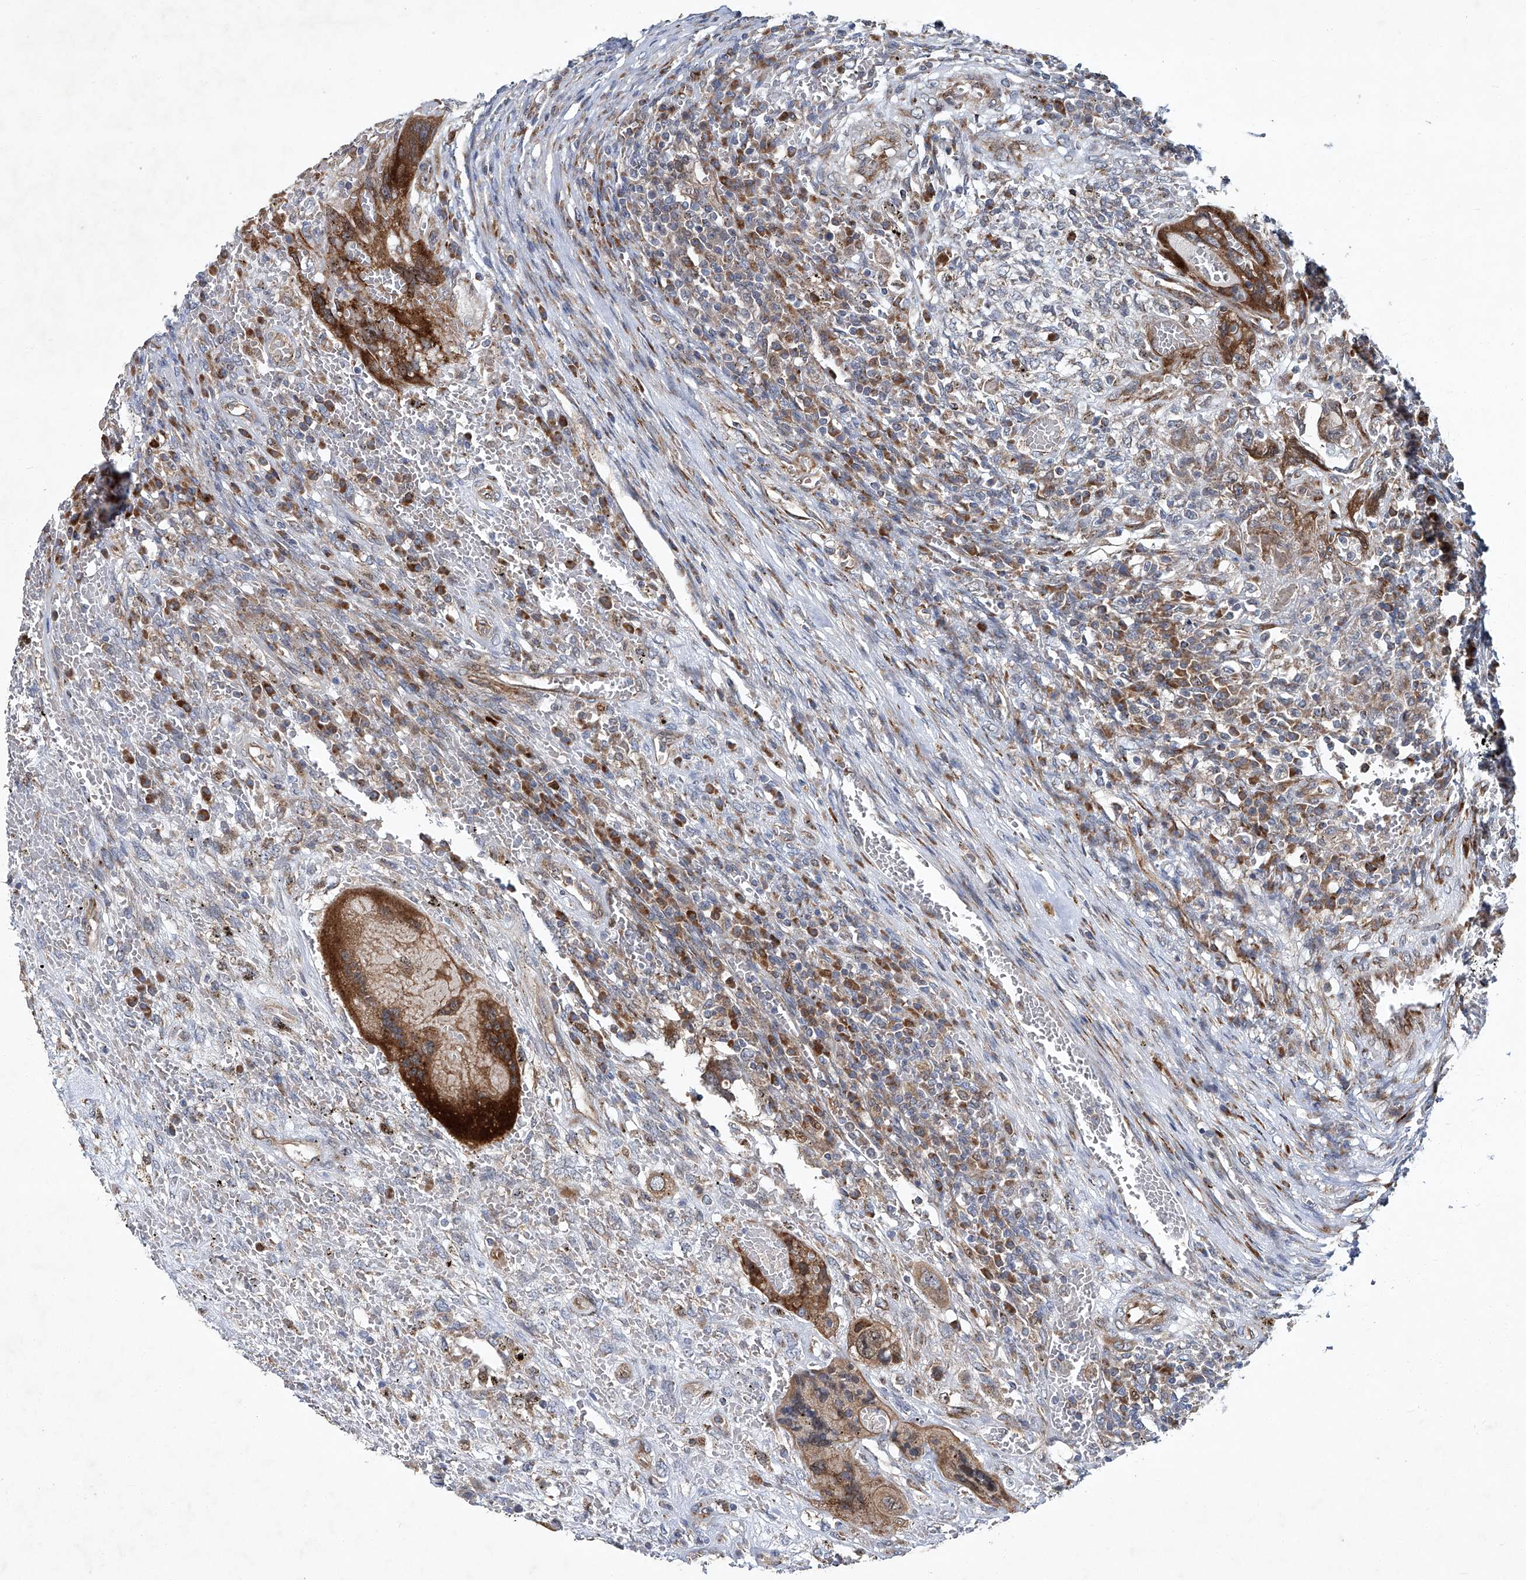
{"staining": {"intensity": "strong", "quantity": ">75%", "location": "cytoplasmic/membranous"}, "tissue": "testis cancer", "cell_type": "Tumor cells", "image_type": "cancer", "snomed": [{"axis": "morphology", "description": "Carcinoma, Embryonal, NOS"}, {"axis": "topography", "description": "Testis"}], "caption": "Immunohistochemistry (IHC) (DAB (3,3'-diaminobenzidine)) staining of testis embryonal carcinoma displays strong cytoplasmic/membranous protein expression in approximately >75% of tumor cells. (Brightfield microscopy of DAB IHC at high magnification).", "gene": "GPR132", "patient": {"sex": "male", "age": 26}}